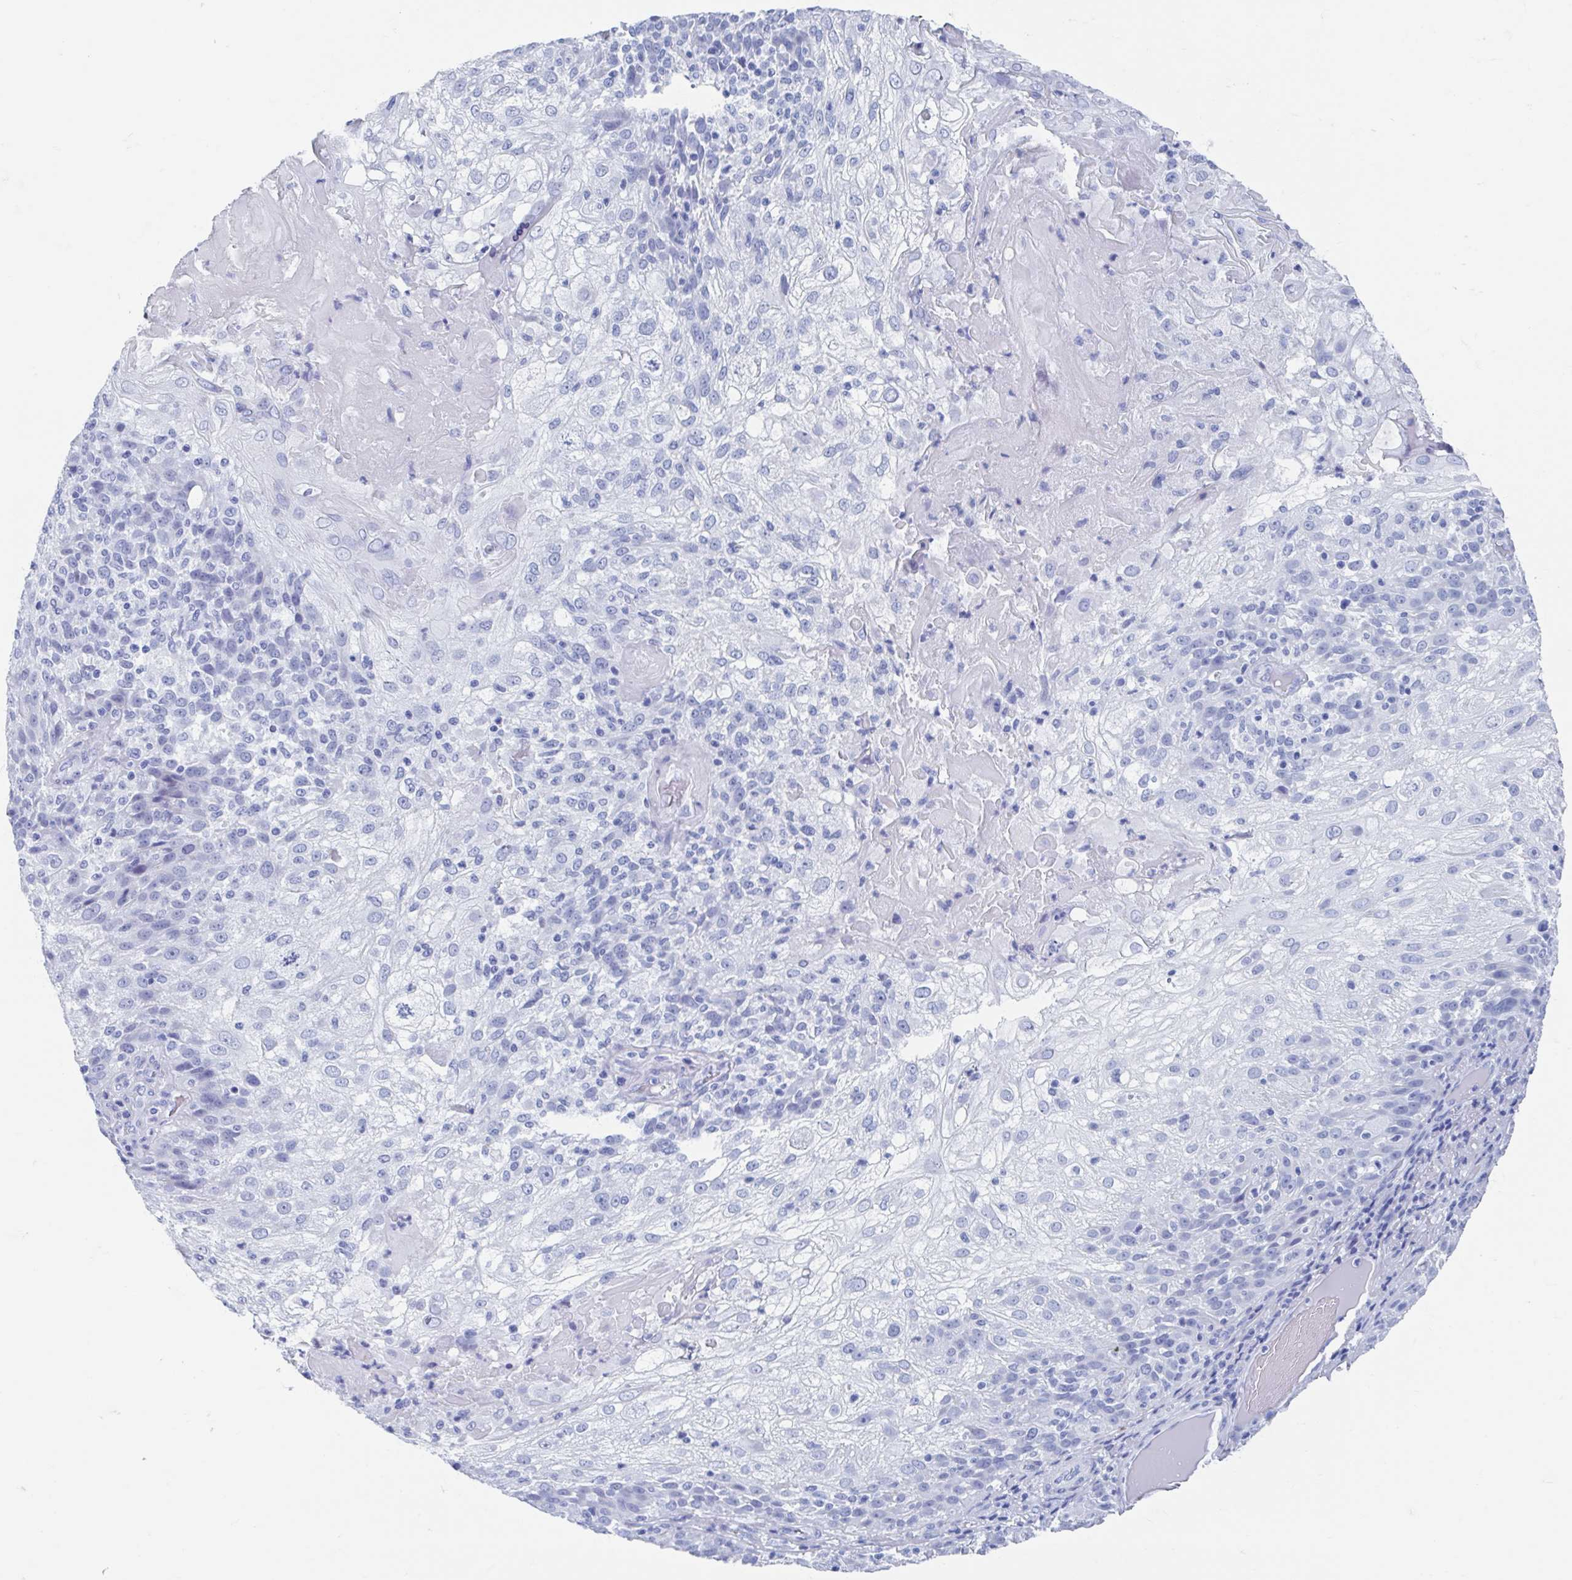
{"staining": {"intensity": "negative", "quantity": "none", "location": "none"}, "tissue": "skin cancer", "cell_type": "Tumor cells", "image_type": "cancer", "snomed": [{"axis": "morphology", "description": "Normal tissue, NOS"}, {"axis": "morphology", "description": "Squamous cell carcinoma, NOS"}, {"axis": "topography", "description": "Skin"}], "caption": "This is an IHC image of skin cancer. There is no staining in tumor cells.", "gene": "C10orf53", "patient": {"sex": "female", "age": 83}}